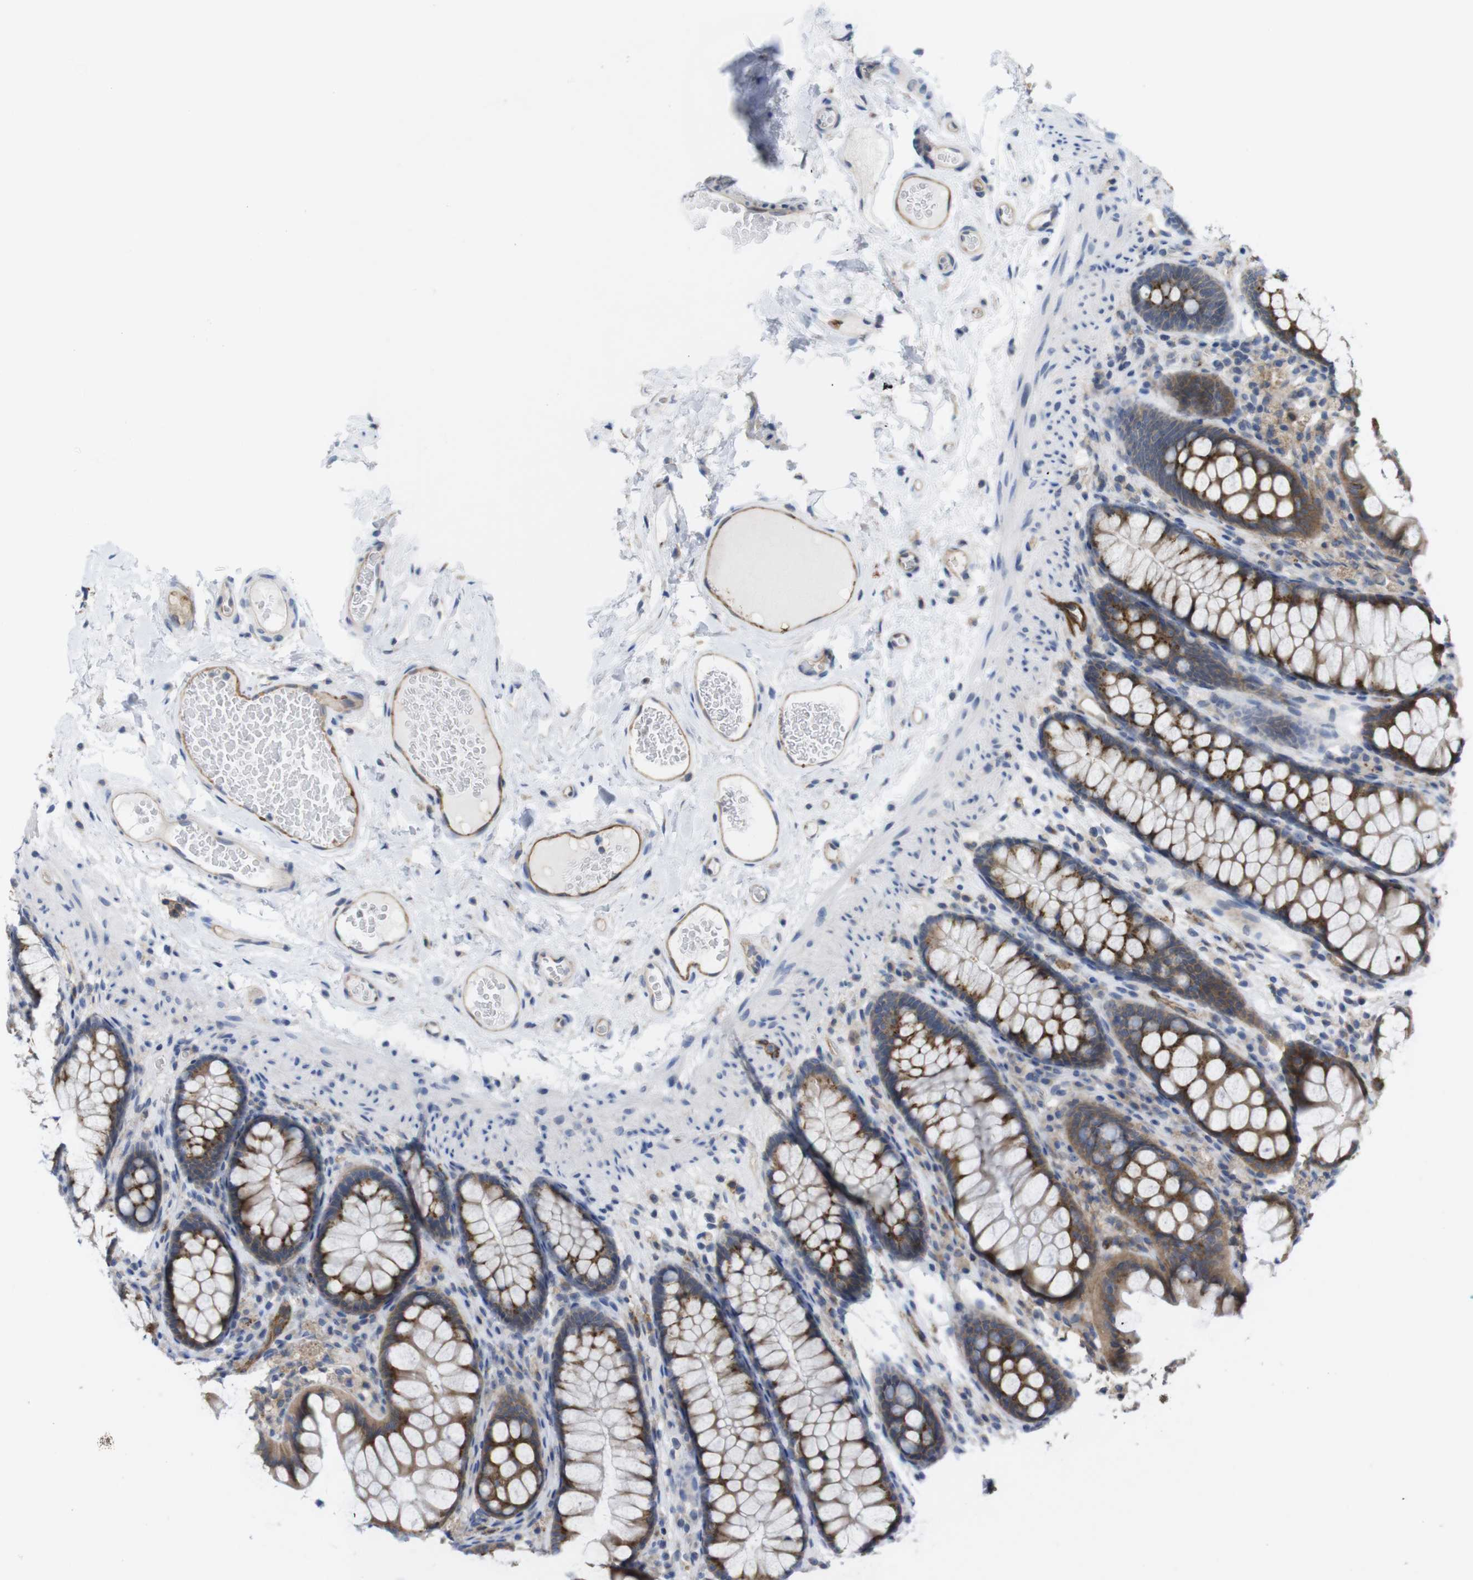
{"staining": {"intensity": "moderate", "quantity": ">75%", "location": "cytoplasmic/membranous"}, "tissue": "colon", "cell_type": "Endothelial cells", "image_type": "normal", "snomed": [{"axis": "morphology", "description": "Normal tissue, NOS"}, {"axis": "topography", "description": "Colon"}], "caption": "Normal colon demonstrates moderate cytoplasmic/membranous expression in about >75% of endothelial cells, visualized by immunohistochemistry.", "gene": "CCR6", "patient": {"sex": "female", "age": 55}}